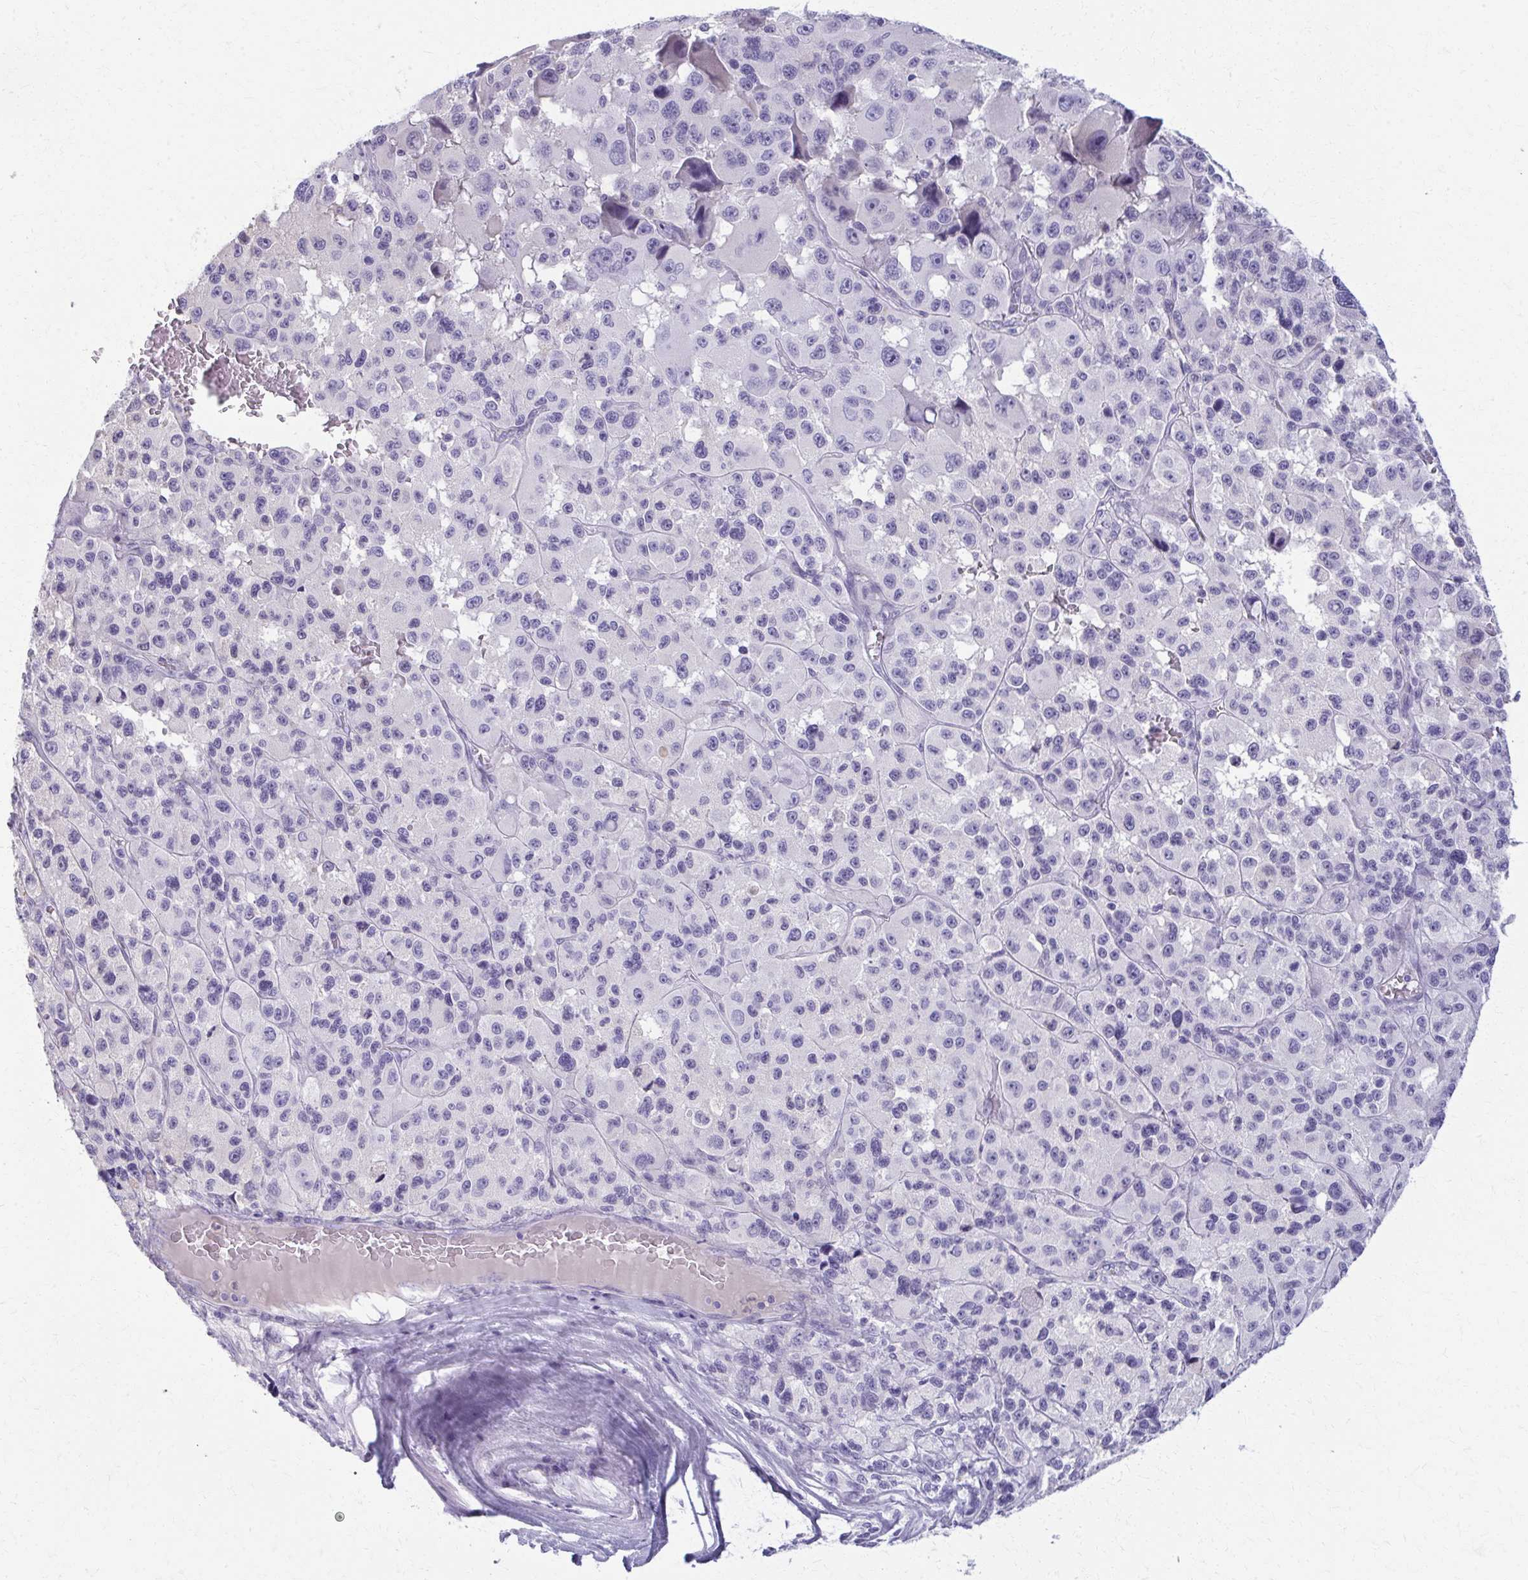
{"staining": {"intensity": "negative", "quantity": "none", "location": "none"}, "tissue": "melanoma", "cell_type": "Tumor cells", "image_type": "cancer", "snomed": [{"axis": "morphology", "description": "Malignant melanoma, Metastatic site"}, {"axis": "topography", "description": "Lymph node"}], "caption": "Human malignant melanoma (metastatic site) stained for a protein using IHC exhibits no positivity in tumor cells.", "gene": "OR4M1", "patient": {"sex": "female", "age": 65}}